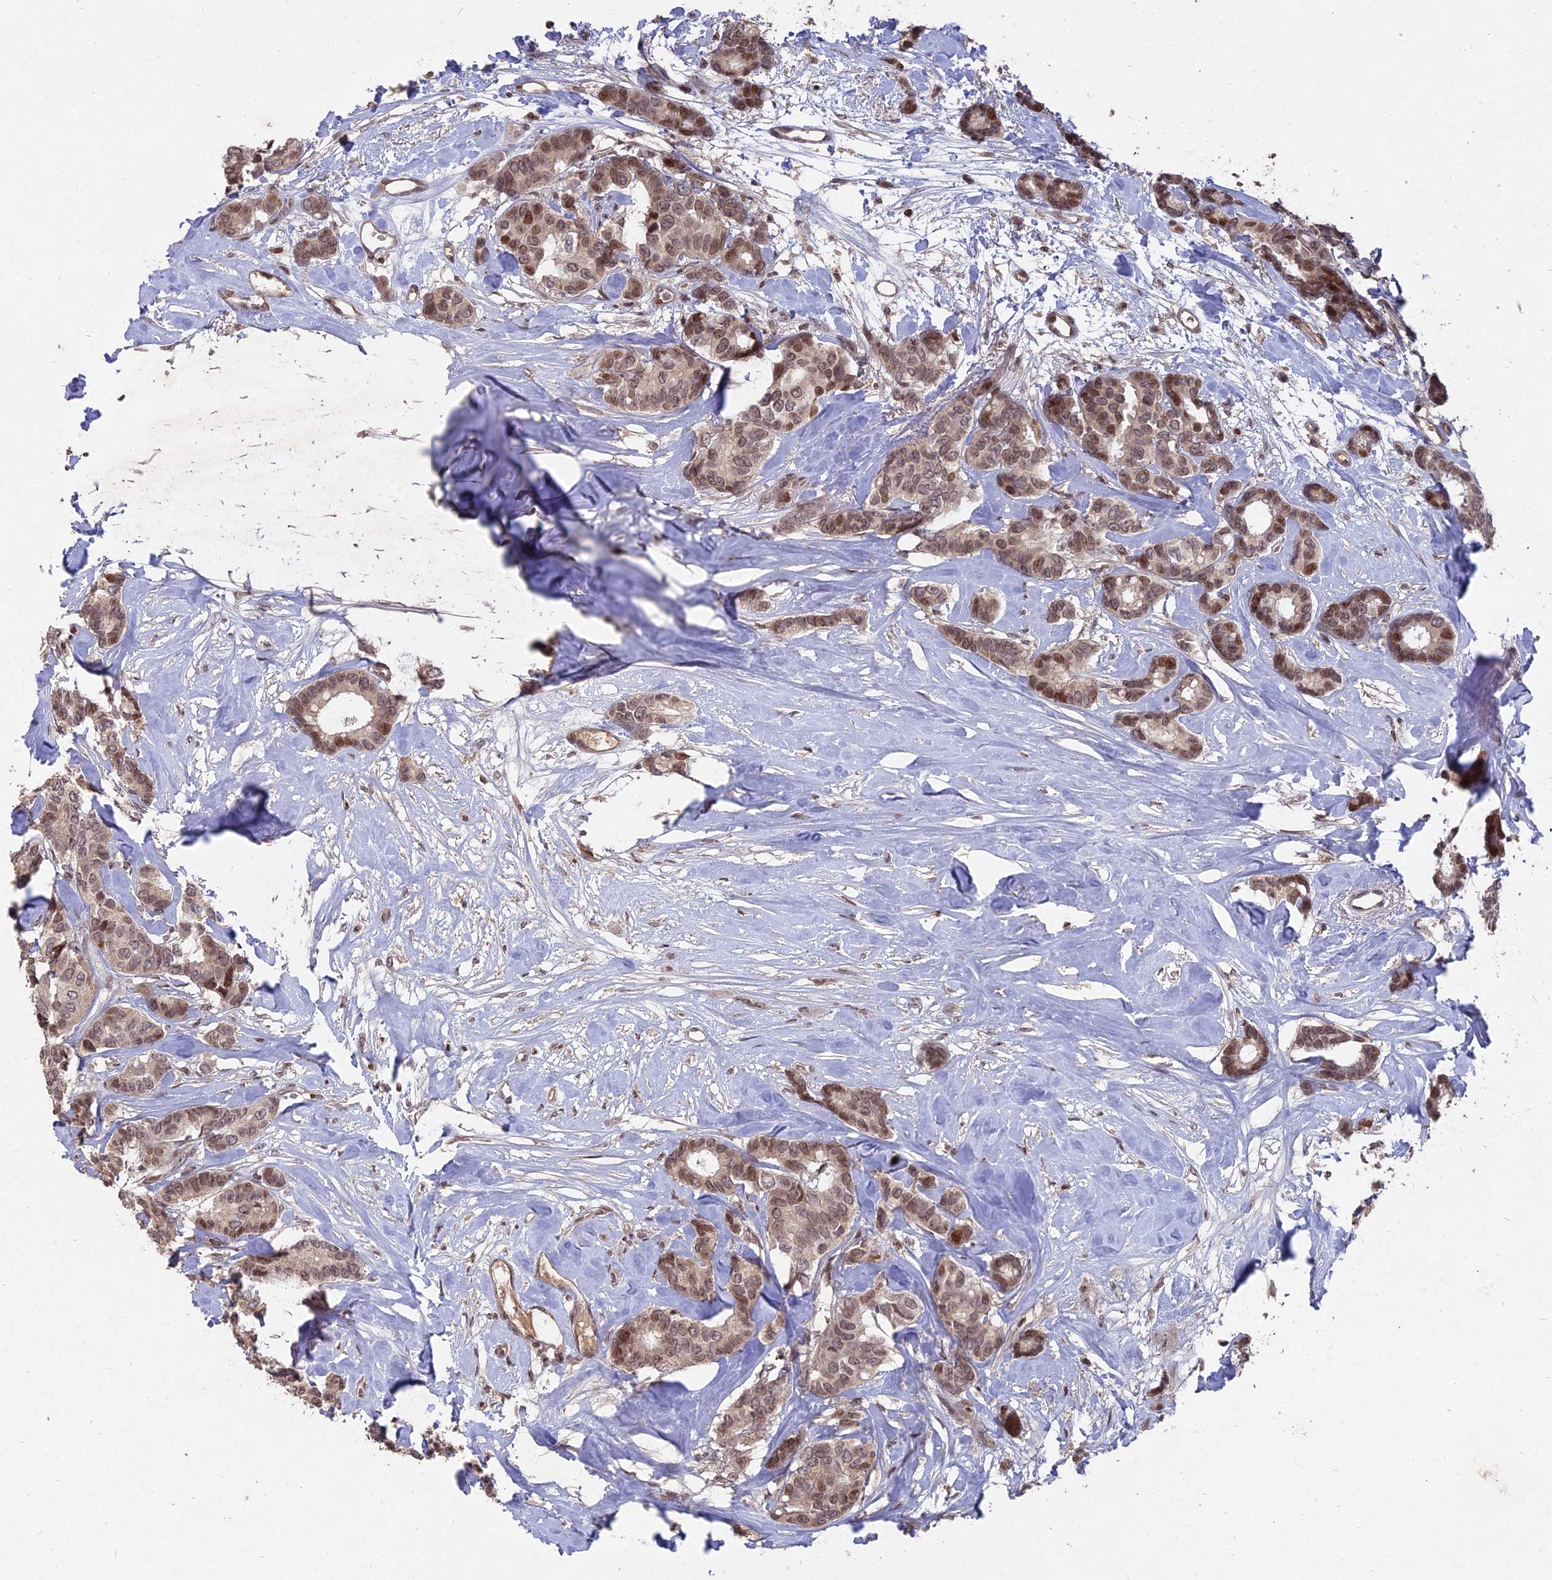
{"staining": {"intensity": "moderate", "quantity": ">75%", "location": "nuclear"}, "tissue": "breast cancer", "cell_type": "Tumor cells", "image_type": "cancer", "snomed": [{"axis": "morphology", "description": "Duct carcinoma"}, {"axis": "topography", "description": "Breast"}], "caption": "Protein staining exhibits moderate nuclear staining in about >75% of tumor cells in breast intraductal carcinoma.", "gene": "NR1H3", "patient": {"sex": "female", "age": 87}}